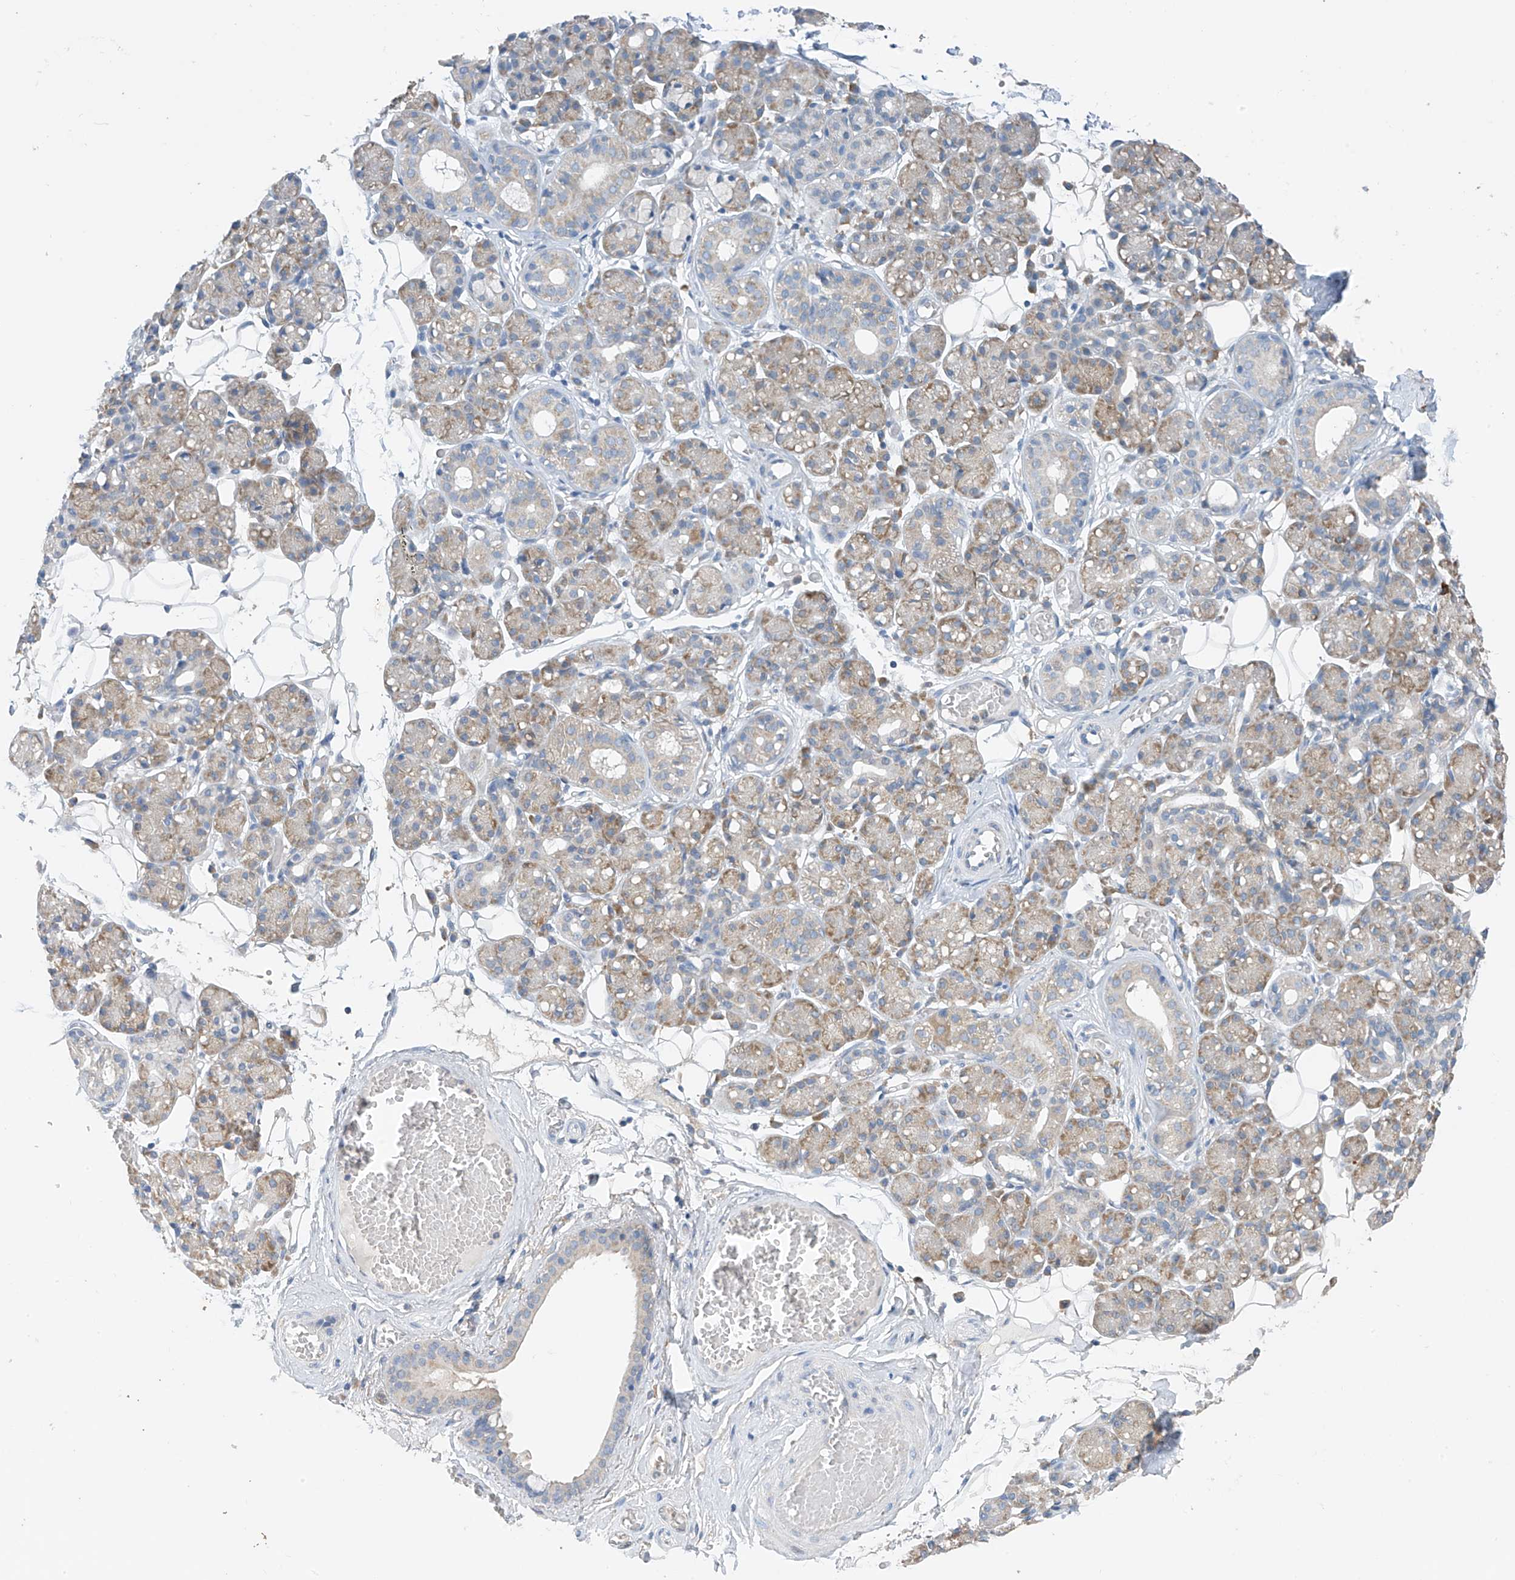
{"staining": {"intensity": "moderate", "quantity": "<25%", "location": "cytoplasmic/membranous"}, "tissue": "salivary gland", "cell_type": "Glandular cells", "image_type": "normal", "snomed": [{"axis": "morphology", "description": "Normal tissue, NOS"}, {"axis": "topography", "description": "Salivary gland"}], "caption": "An immunohistochemistry photomicrograph of normal tissue is shown. Protein staining in brown labels moderate cytoplasmic/membranous positivity in salivary gland within glandular cells.", "gene": "RPL4", "patient": {"sex": "male", "age": 63}}